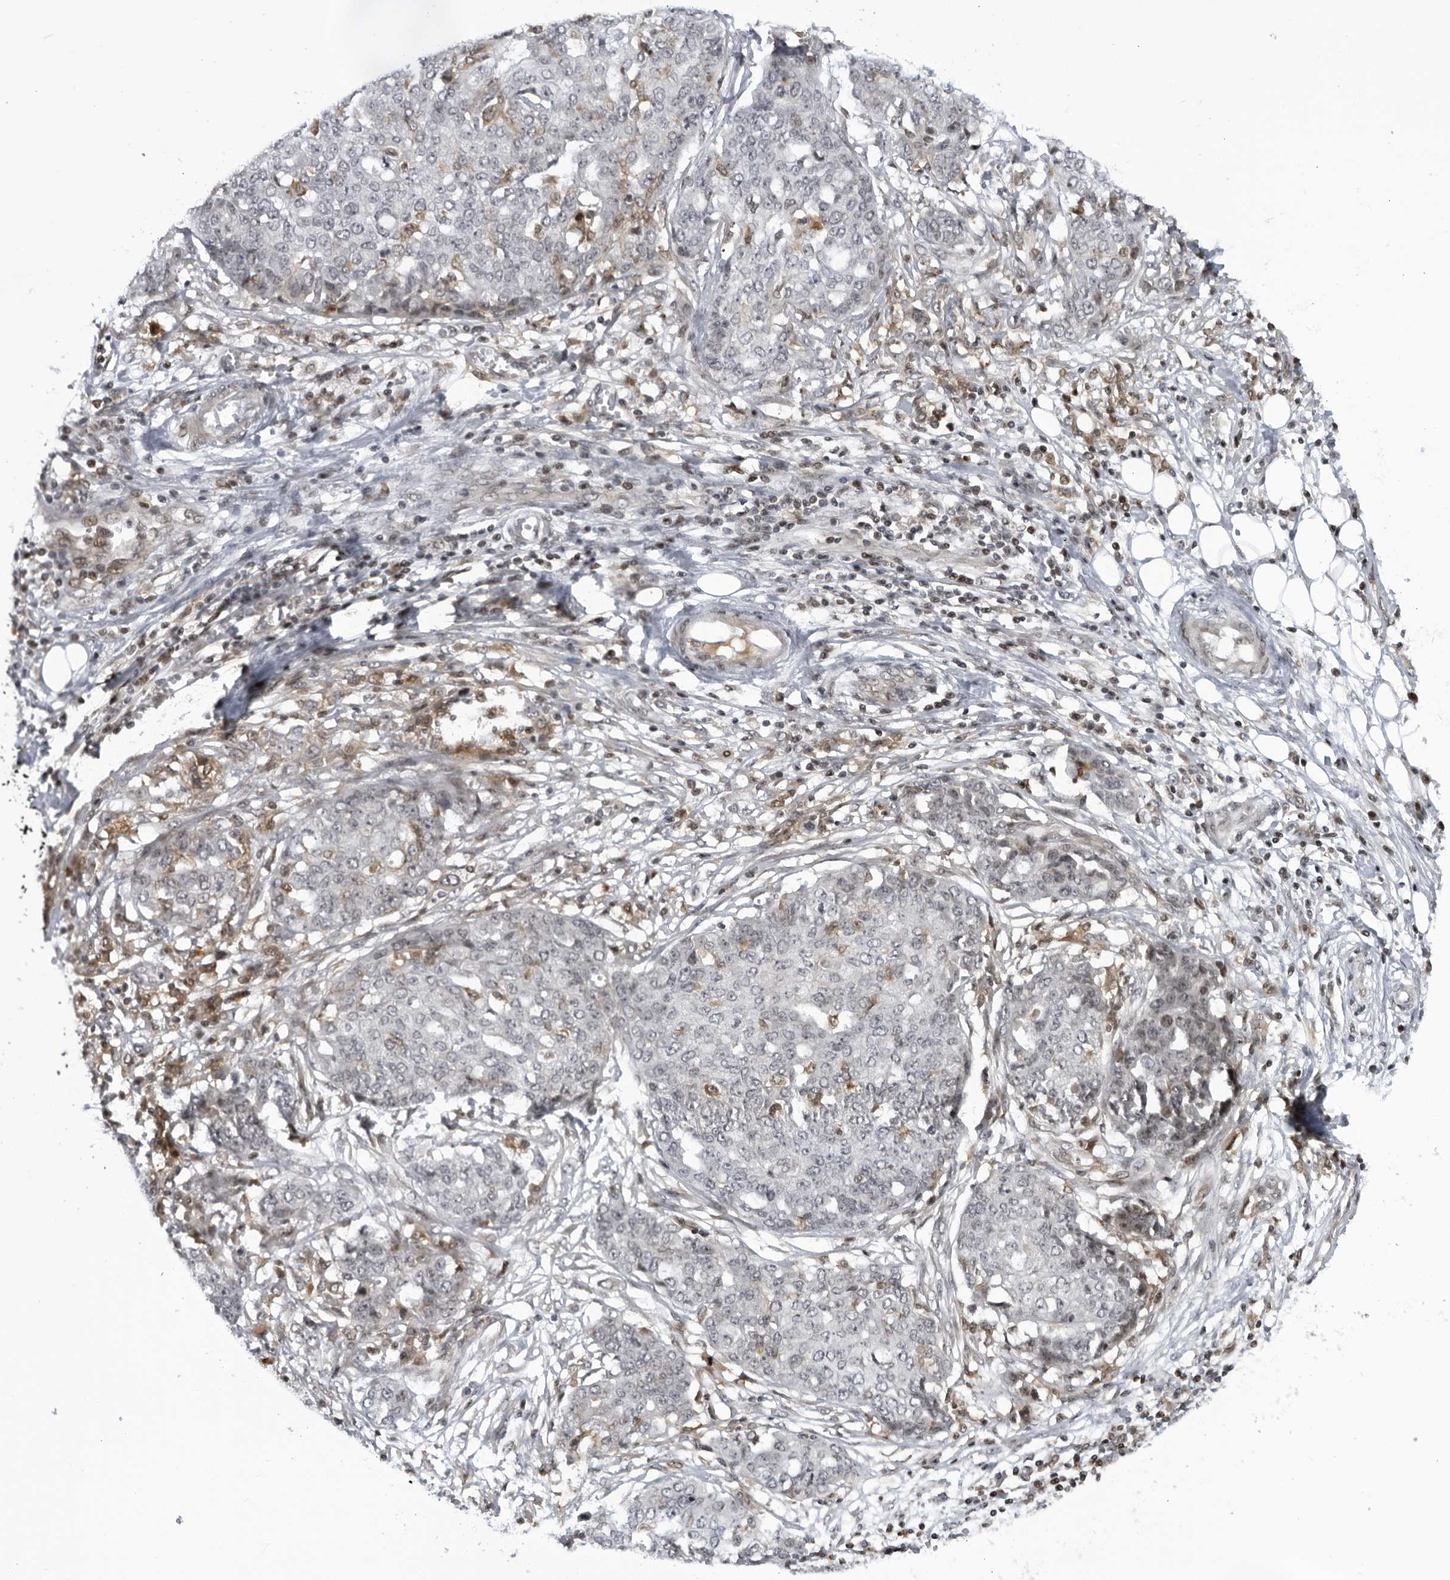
{"staining": {"intensity": "weak", "quantity": "<25%", "location": "cytoplasmic/membranous"}, "tissue": "ovarian cancer", "cell_type": "Tumor cells", "image_type": "cancer", "snomed": [{"axis": "morphology", "description": "Cystadenocarcinoma, serous, NOS"}, {"axis": "topography", "description": "Soft tissue"}, {"axis": "topography", "description": "Ovary"}], "caption": "There is no significant expression in tumor cells of ovarian serous cystadenocarcinoma.", "gene": "DTL", "patient": {"sex": "female", "age": 57}}